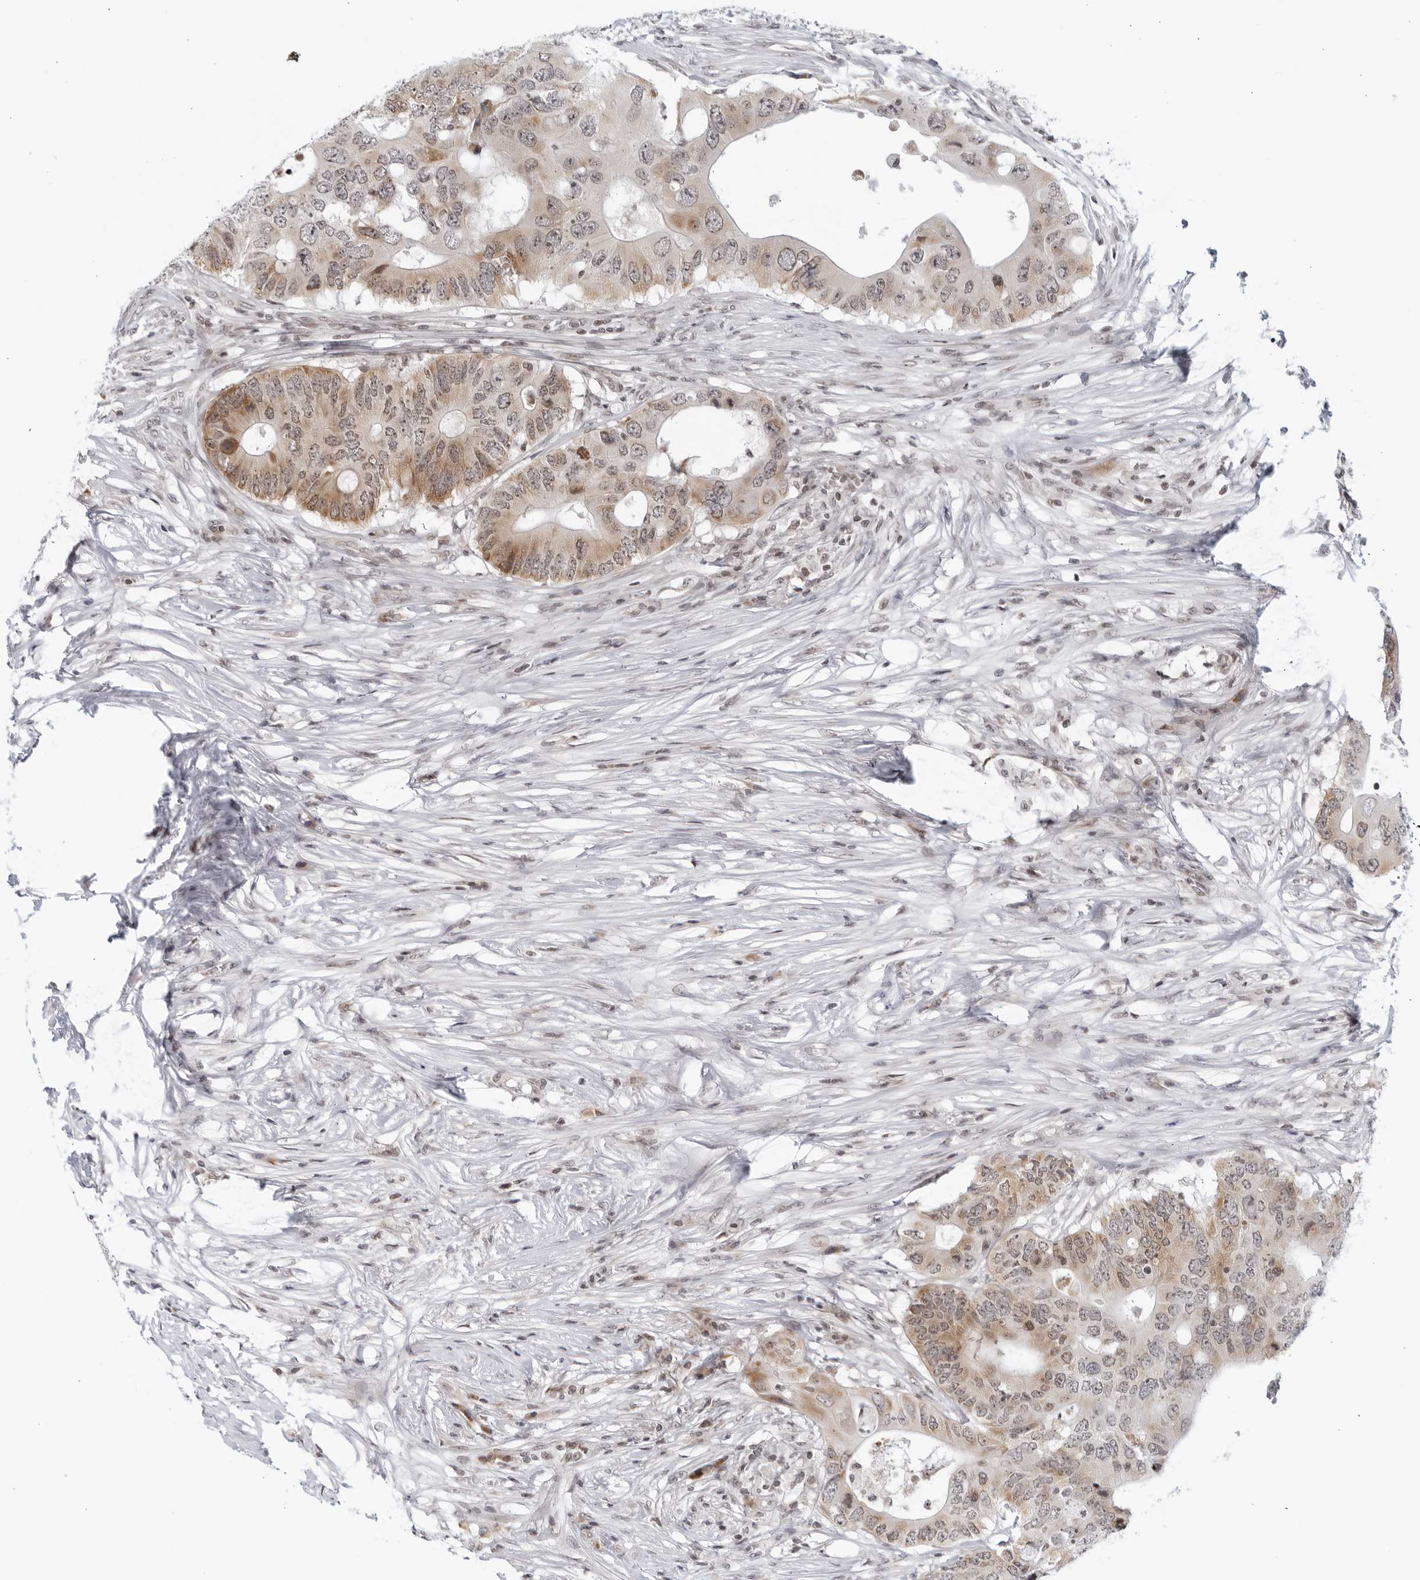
{"staining": {"intensity": "moderate", "quantity": "25%-75%", "location": "cytoplasmic/membranous"}, "tissue": "colorectal cancer", "cell_type": "Tumor cells", "image_type": "cancer", "snomed": [{"axis": "morphology", "description": "Adenocarcinoma, NOS"}, {"axis": "topography", "description": "Colon"}], "caption": "Colorectal cancer (adenocarcinoma) stained with a brown dye shows moderate cytoplasmic/membranous positive positivity in about 25%-75% of tumor cells.", "gene": "RAB11FIP3", "patient": {"sex": "male", "age": 71}}